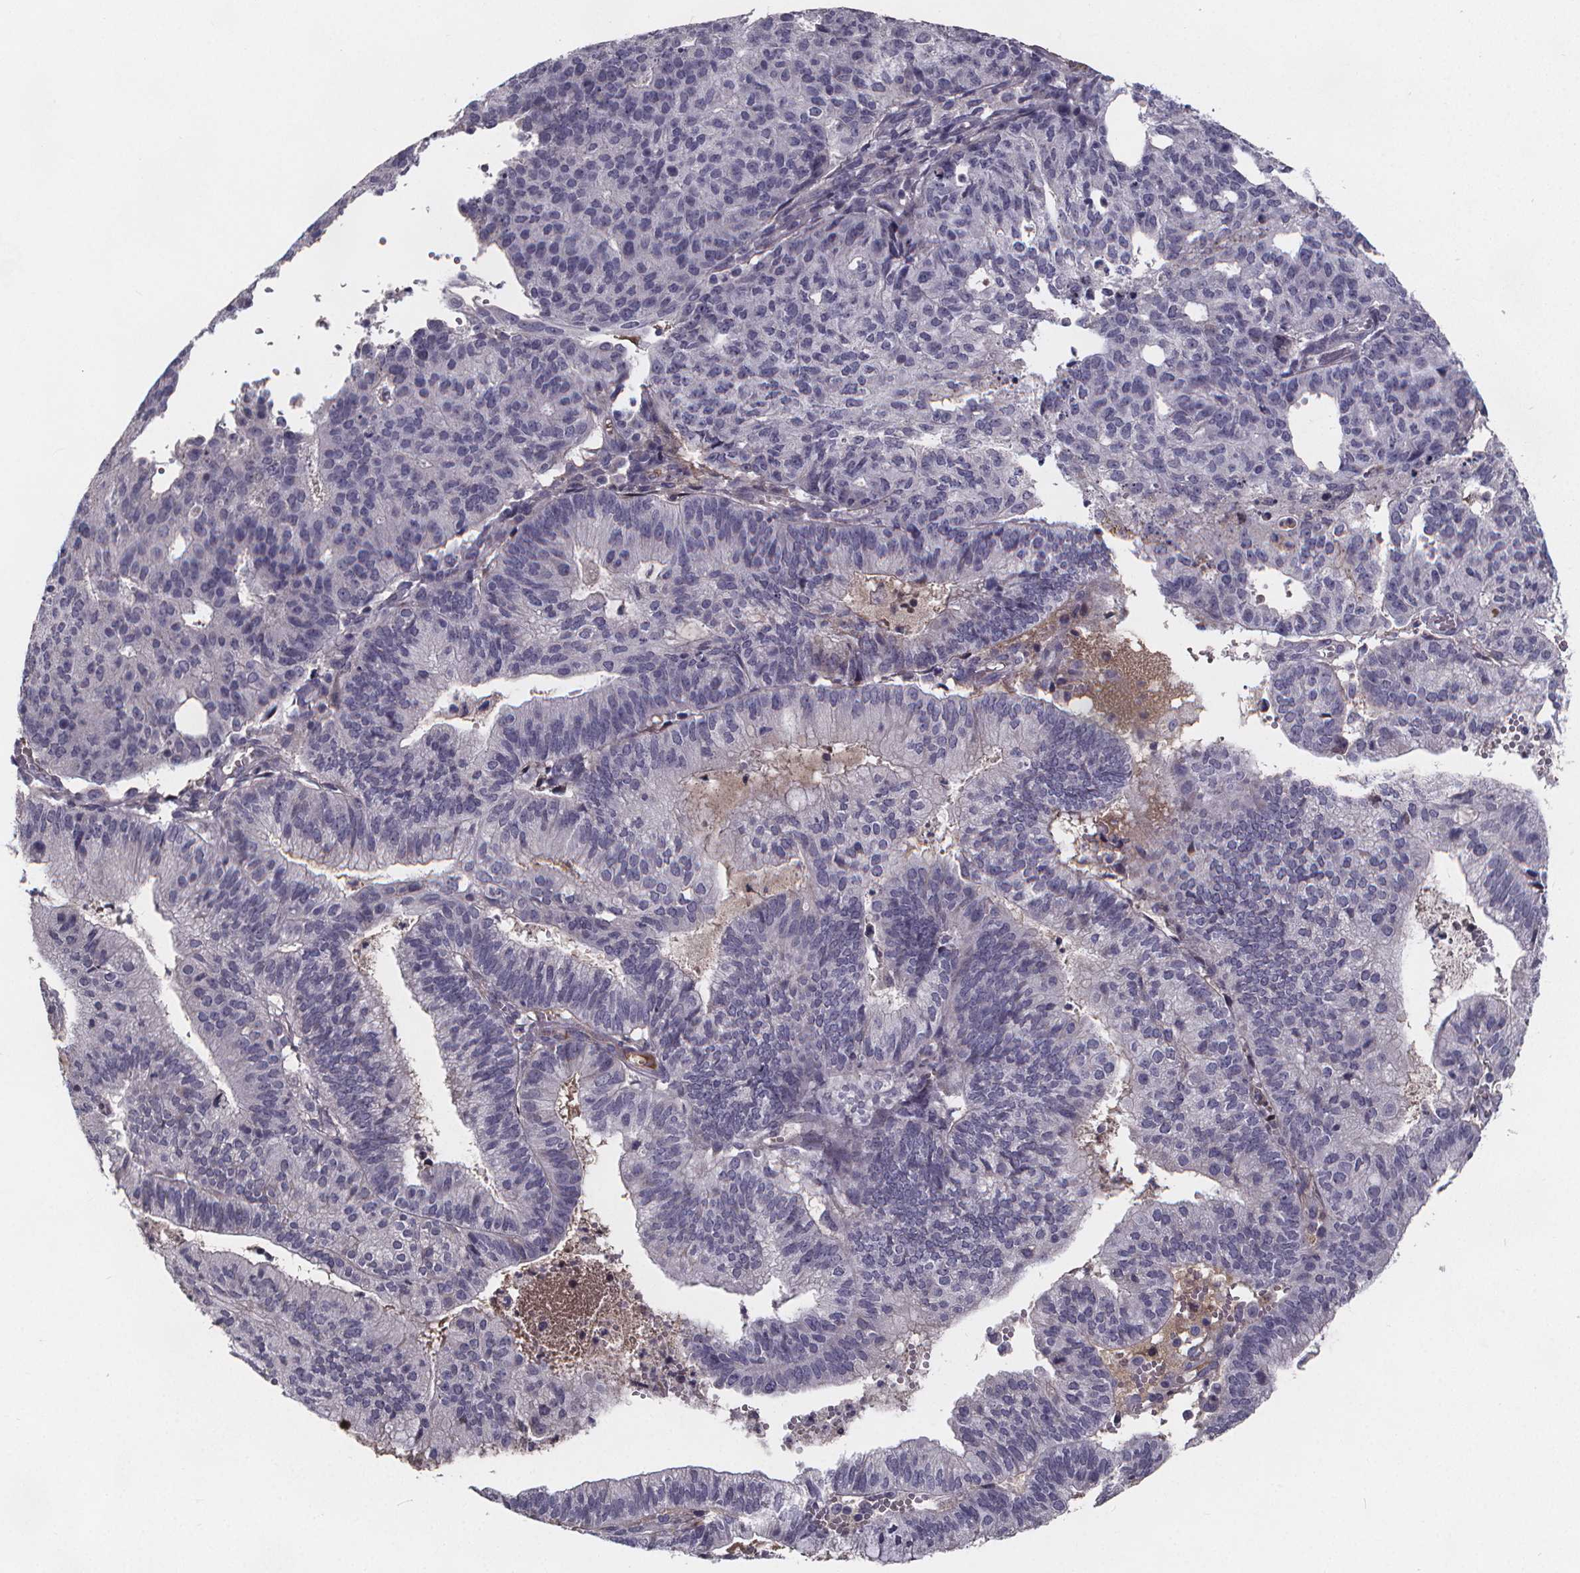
{"staining": {"intensity": "negative", "quantity": "none", "location": "none"}, "tissue": "endometrial cancer", "cell_type": "Tumor cells", "image_type": "cancer", "snomed": [{"axis": "morphology", "description": "Adenocarcinoma, NOS"}, {"axis": "topography", "description": "Endometrium"}], "caption": "This image is of adenocarcinoma (endometrial) stained with IHC to label a protein in brown with the nuclei are counter-stained blue. There is no staining in tumor cells. (DAB immunohistochemistry (IHC) with hematoxylin counter stain).", "gene": "AGT", "patient": {"sex": "female", "age": 82}}